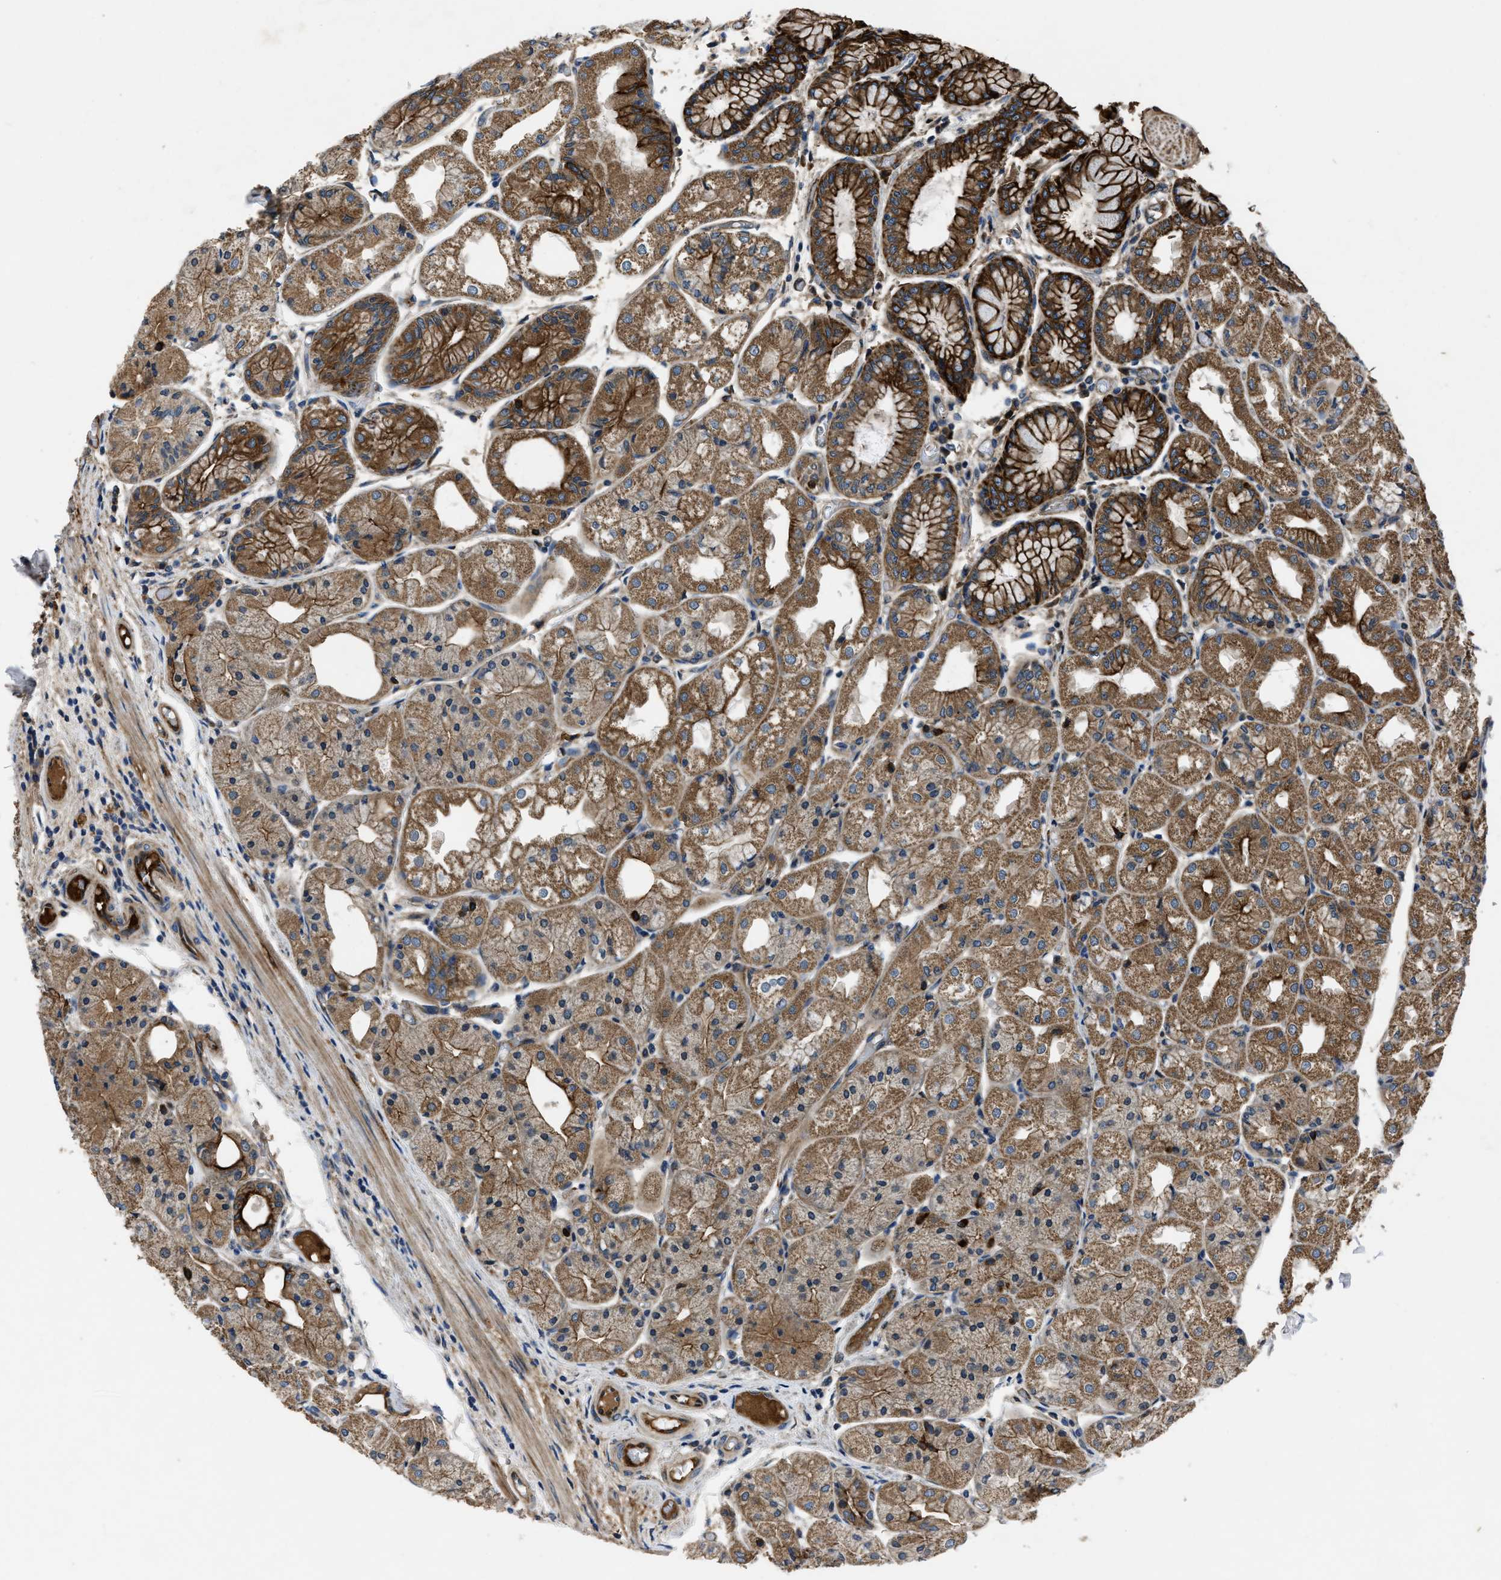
{"staining": {"intensity": "strong", "quantity": ">75%", "location": "cytoplasmic/membranous"}, "tissue": "stomach", "cell_type": "Glandular cells", "image_type": "normal", "snomed": [{"axis": "morphology", "description": "Normal tissue, NOS"}, {"axis": "topography", "description": "Stomach, upper"}], "caption": "Normal stomach exhibits strong cytoplasmic/membranous expression in approximately >75% of glandular cells (Stains: DAB in brown, nuclei in blue, Microscopy: brightfield microscopy at high magnification)..", "gene": "ERC1", "patient": {"sex": "male", "age": 72}}